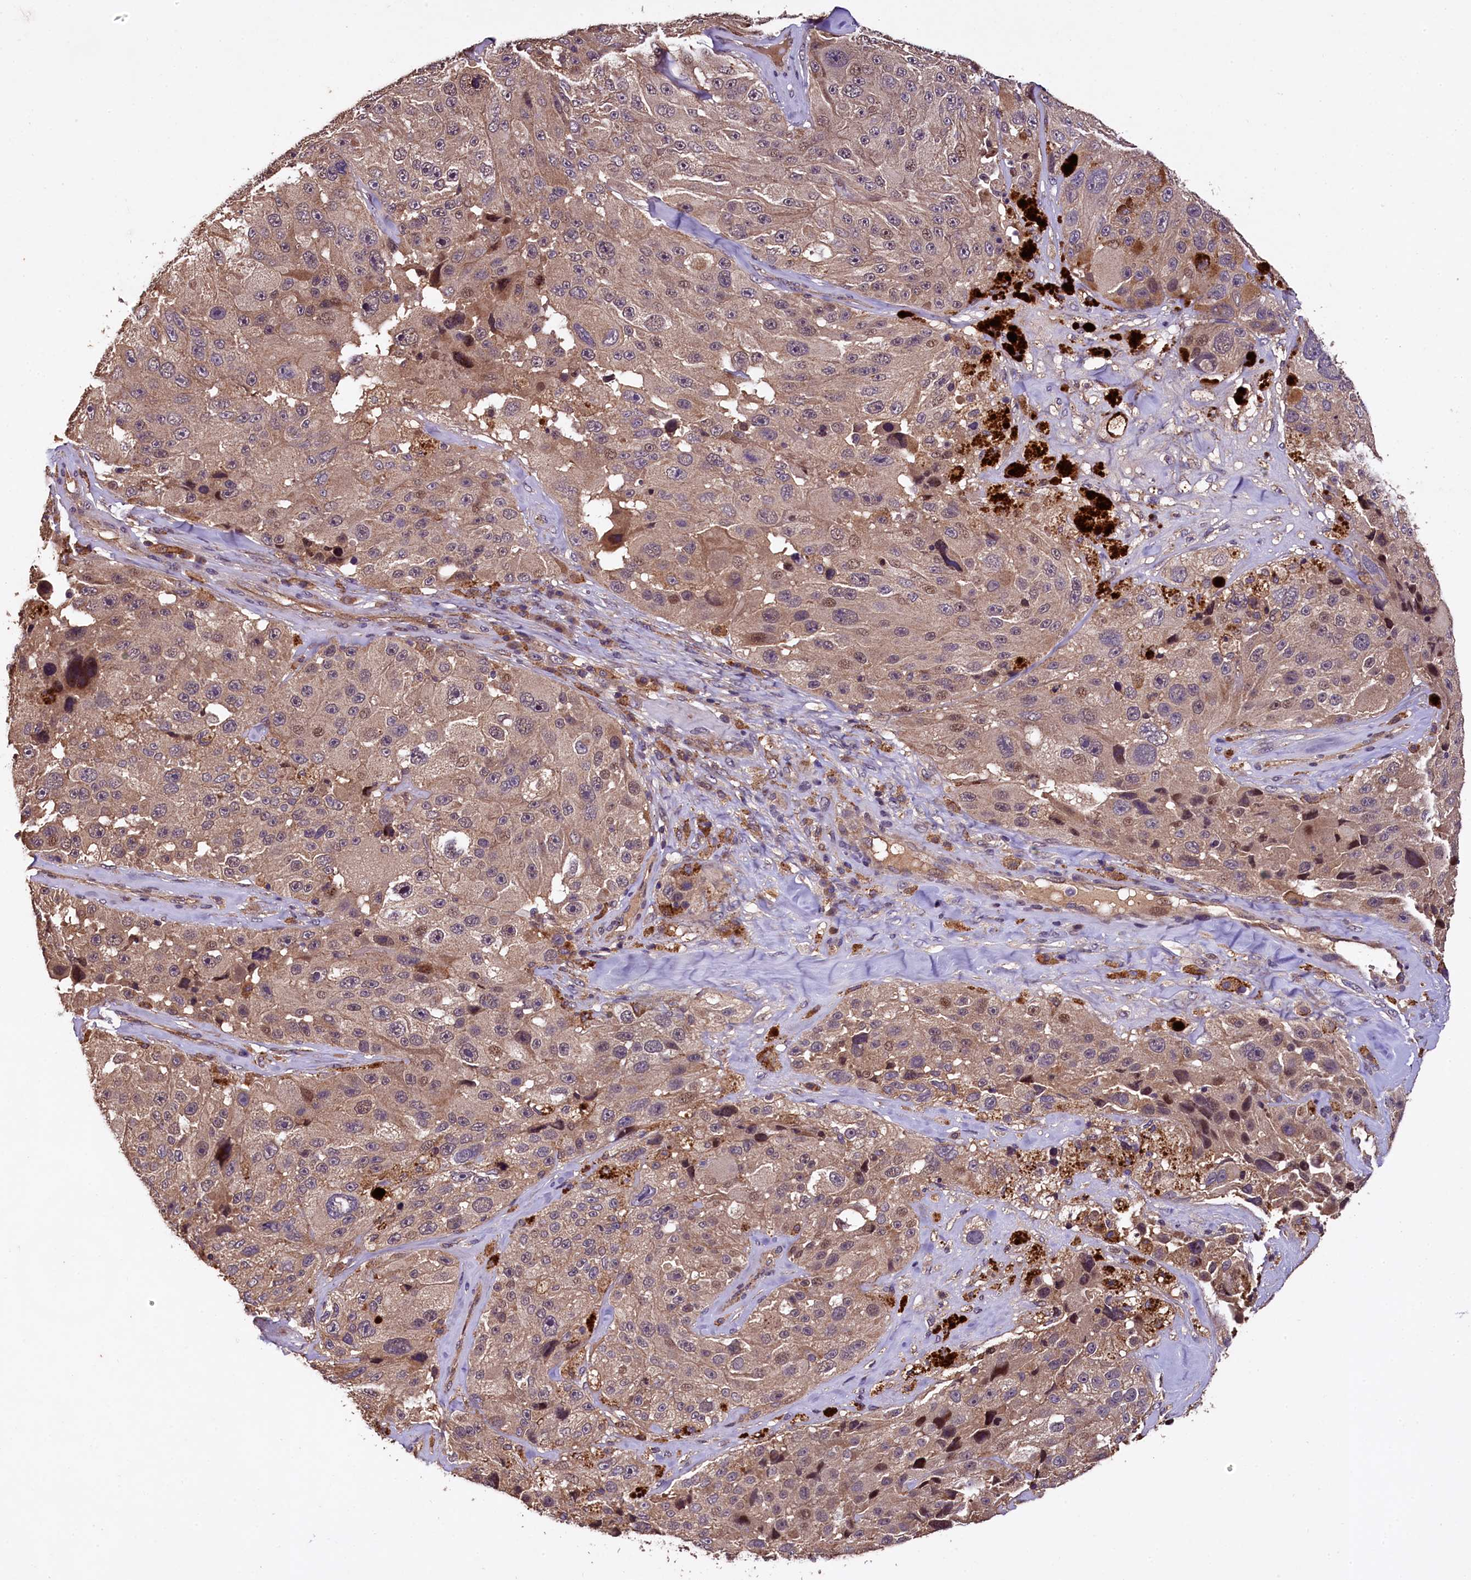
{"staining": {"intensity": "moderate", "quantity": ">75%", "location": "cytoplasmic/membranous"}, "tissue": "melanoma", "cell_type": "Tumor cells", "image_type": "cancer", "snomed": [{"axis": "morphology", "description": "Malignant melanoma, Metastatic site"}, {"axis": "topography", "description": "Lymph node"}], "caption": "The immunohistochemical stain labels moderate cytoplasmic/membranous expression in tumor cells of malignant melanoma (metastatic site) tissue. Using DAB (3,3'-diaminobenzidine) (brown) and hematoxylin (blue) stains, captured at high magnification using brightfield microscopy.", "gene": "PLXNB1", "patient": {"sex": "male", "age": 62}}